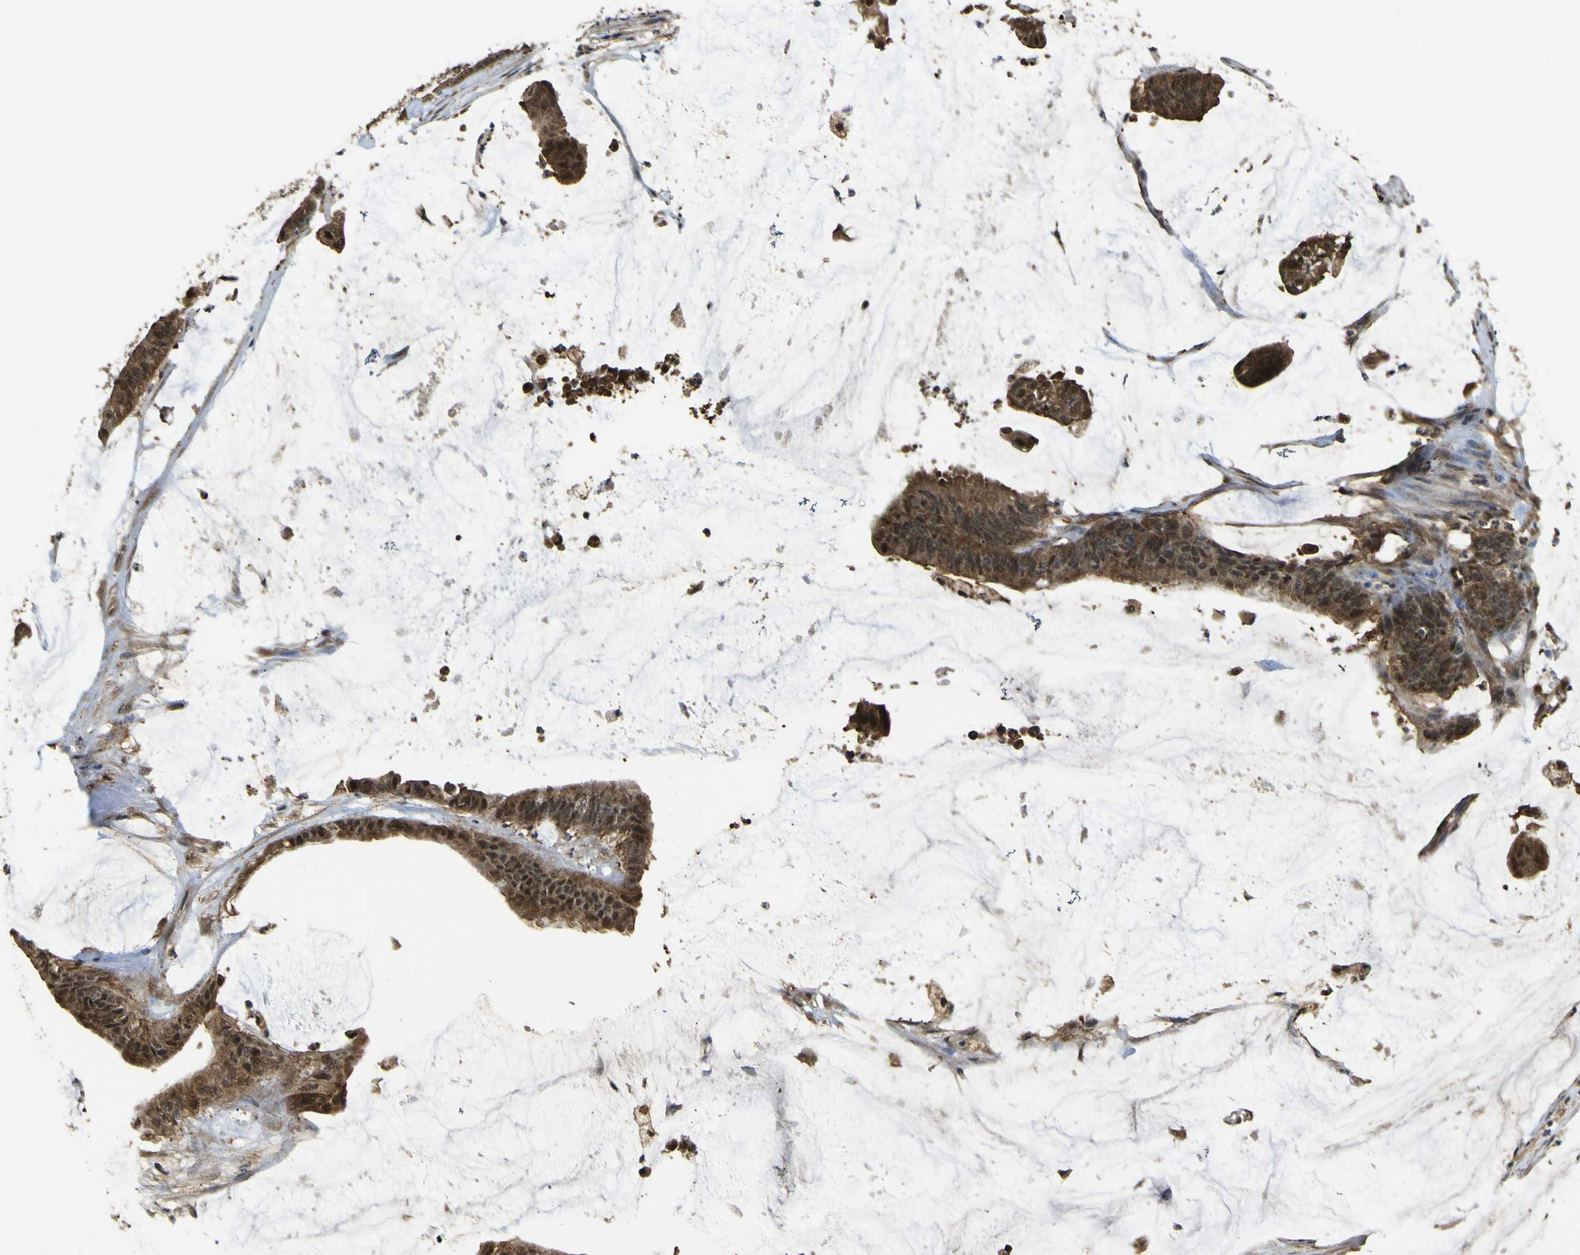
{"staining": {"intensity": "moderate", "quantity": ">75%", "location": "cytoplasmic/membranous,nuclear"}, "tissue": "colorectal cancer", "cell_type": "Tumor cells", "image_type": "cancer", "snomed": [{"axis": "morphology", "description": "Adenocarcinoma, NOS"}, {"axis": "topography", "description": "Rectum"}], "caption": "A photomicrograph of human colorectal cancer stained for a protein displays moderate cytoplasmic/membranous and nuclear brown staining in tumor cells.", "gene": "YWHAG", "patient": {"sex": "female", "age": 66}}